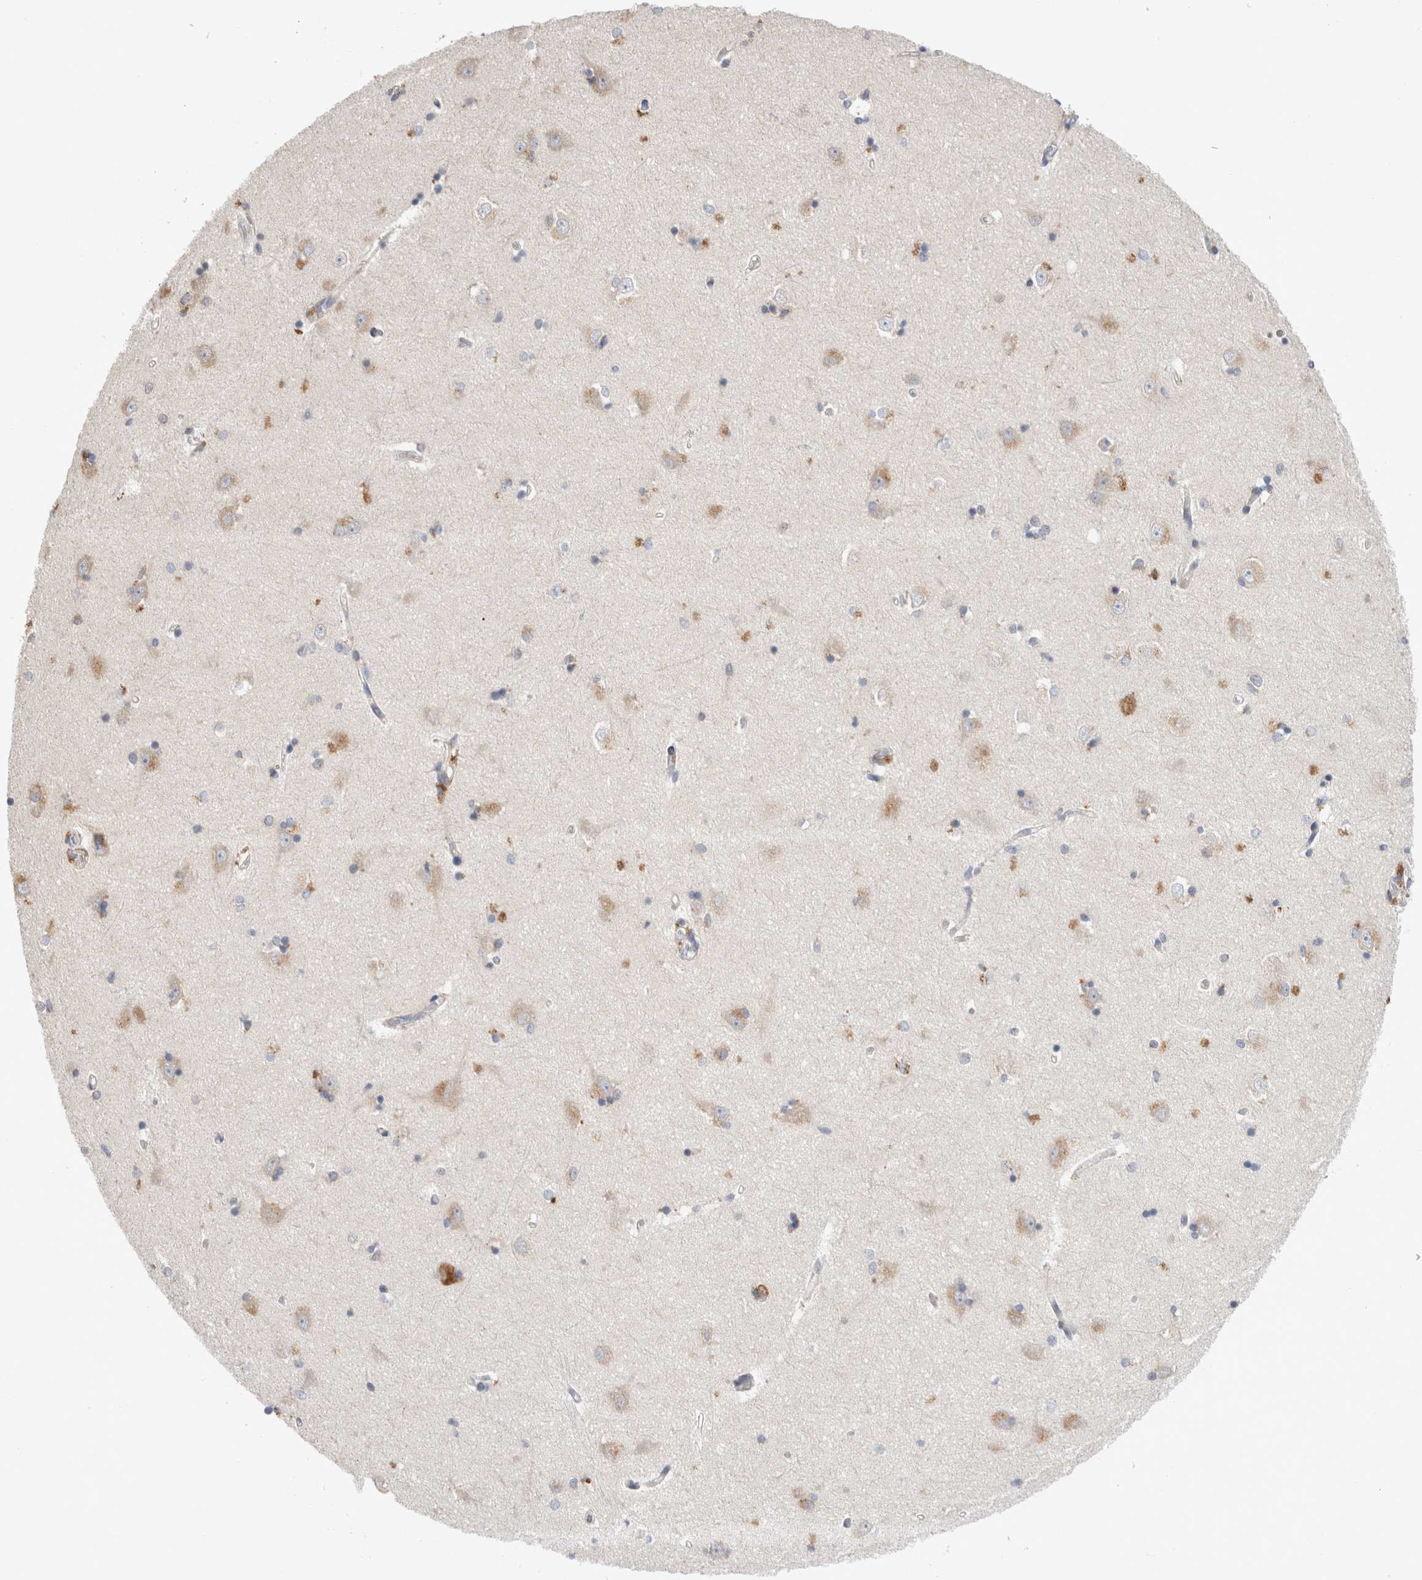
{"staining": {"intensity": "weak", "quantity": "<25%", "location": "cytoplasmic/membranous"}, "tissue": "hippocampus", "cell_type": "Glial cells", "image_type": "normal", "snomed": [{"axis": "morphology", "description": "Normal tissue, NOS"}, {"axis": "topography", "description": "Hippocampus"}], "caption": "High magnification brightfield microscopy of unremarkable hippocampus stained with DAB (3,3'-diaminobenzidine) (brown) and counterstained with hematoxylin (blue): glial cells show no significant positivity. Brightfield microscopy of immunohistochemistry (IHC) stained with DAB (3,3'-diaminobenzidine) (brown) and hematoxylin (blue), captured at high magnification.", "gene": "TRMT9B", "patient": {"sex": "male", "age": 45}}